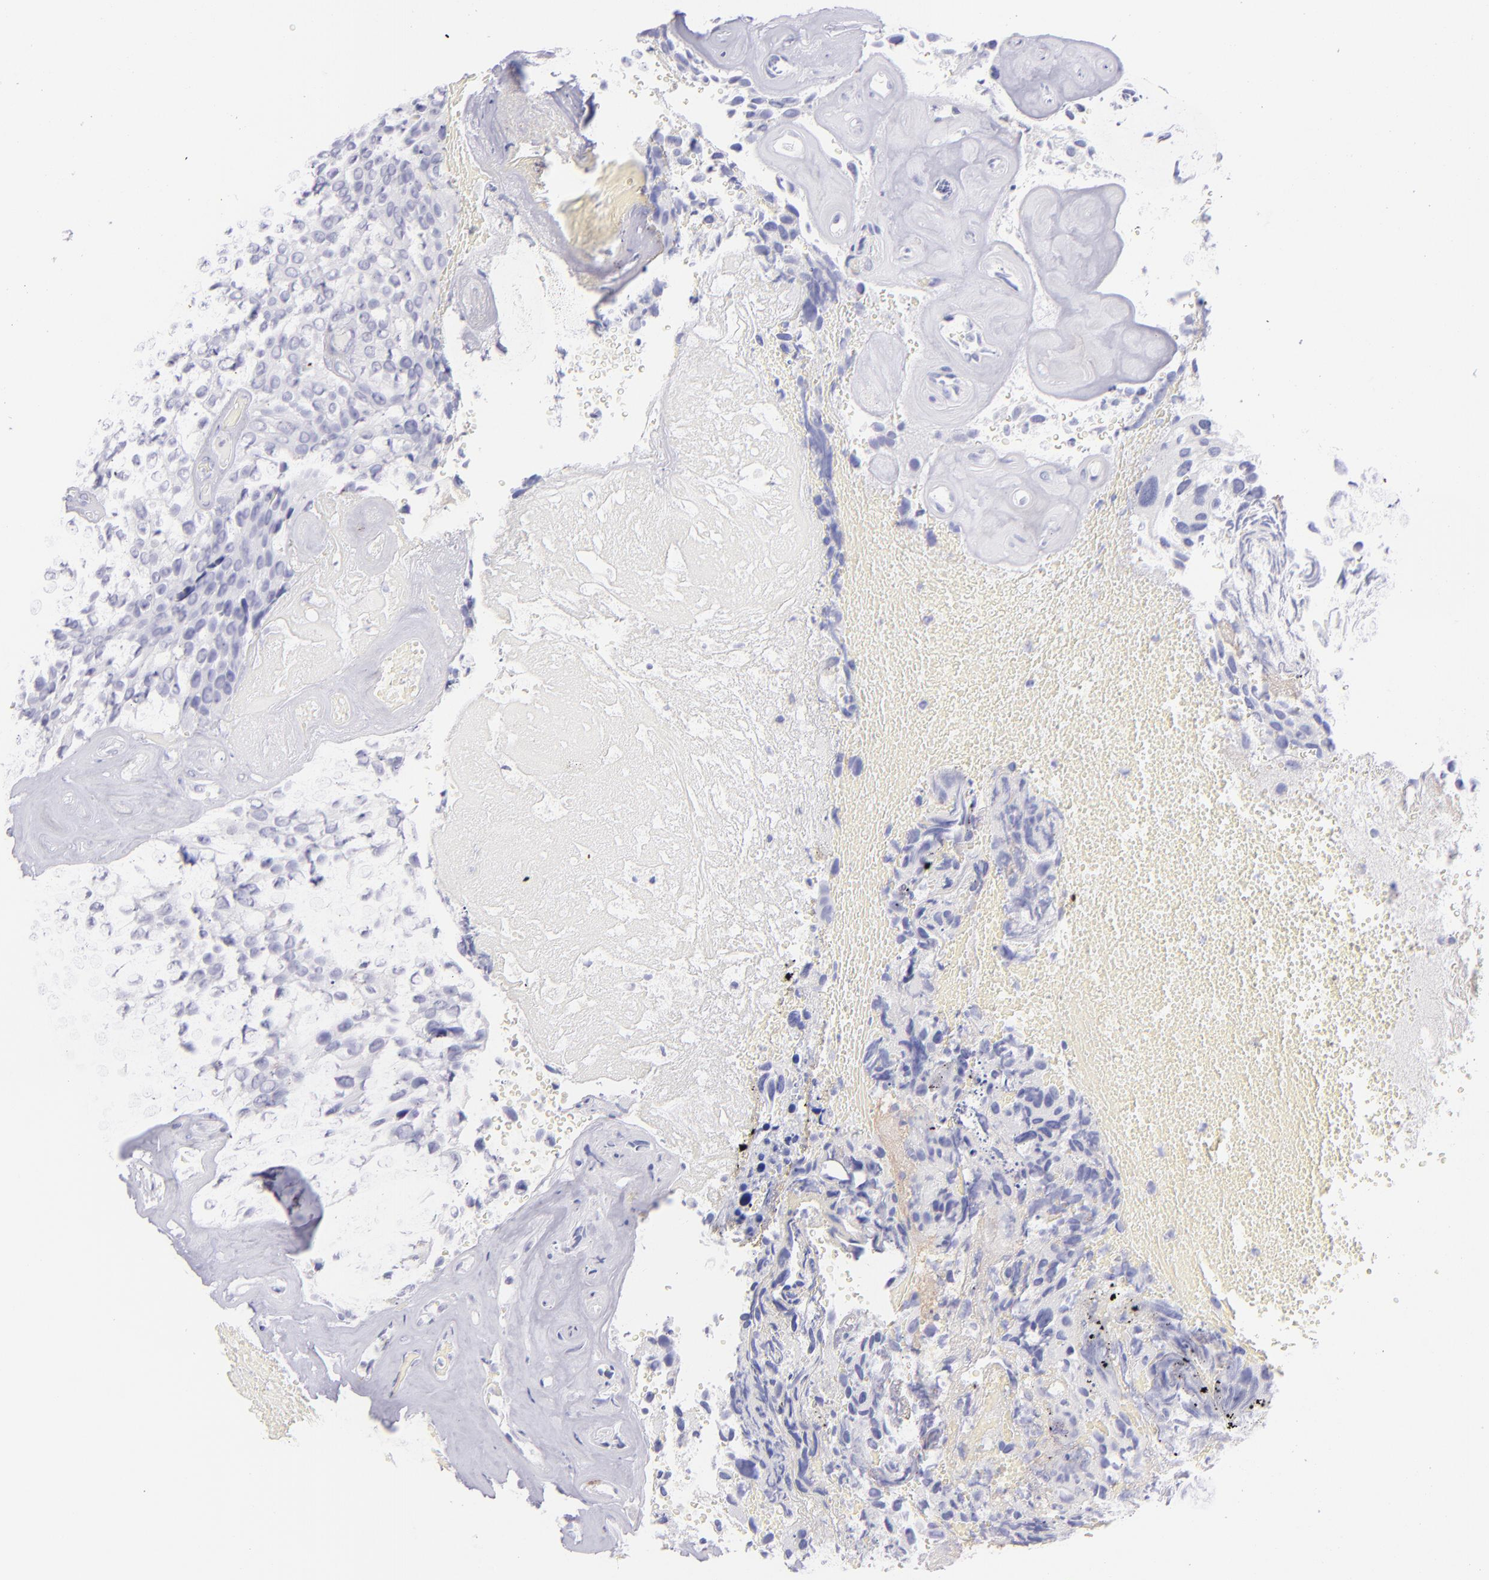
{"staining": {"intensity": "negative", "quantity": "none", "location": "none"}, "tissue": "urothelial cancer", "cell_type": "Tumor cells", "image_type": "cancer", "snomed": [{"axis": "morphology", "description": "Urothelial carcinoma, High grade"}, {"axis": "topography", "description": "Urinary bladder"}], "caption": "This is a histopathology image of immunohistochemistry (IHC) staining of urothelial cancer, which shows no positivity in tumor cells.", "gene": "CD69", "patient": {"sex": "male", "age": 72}}